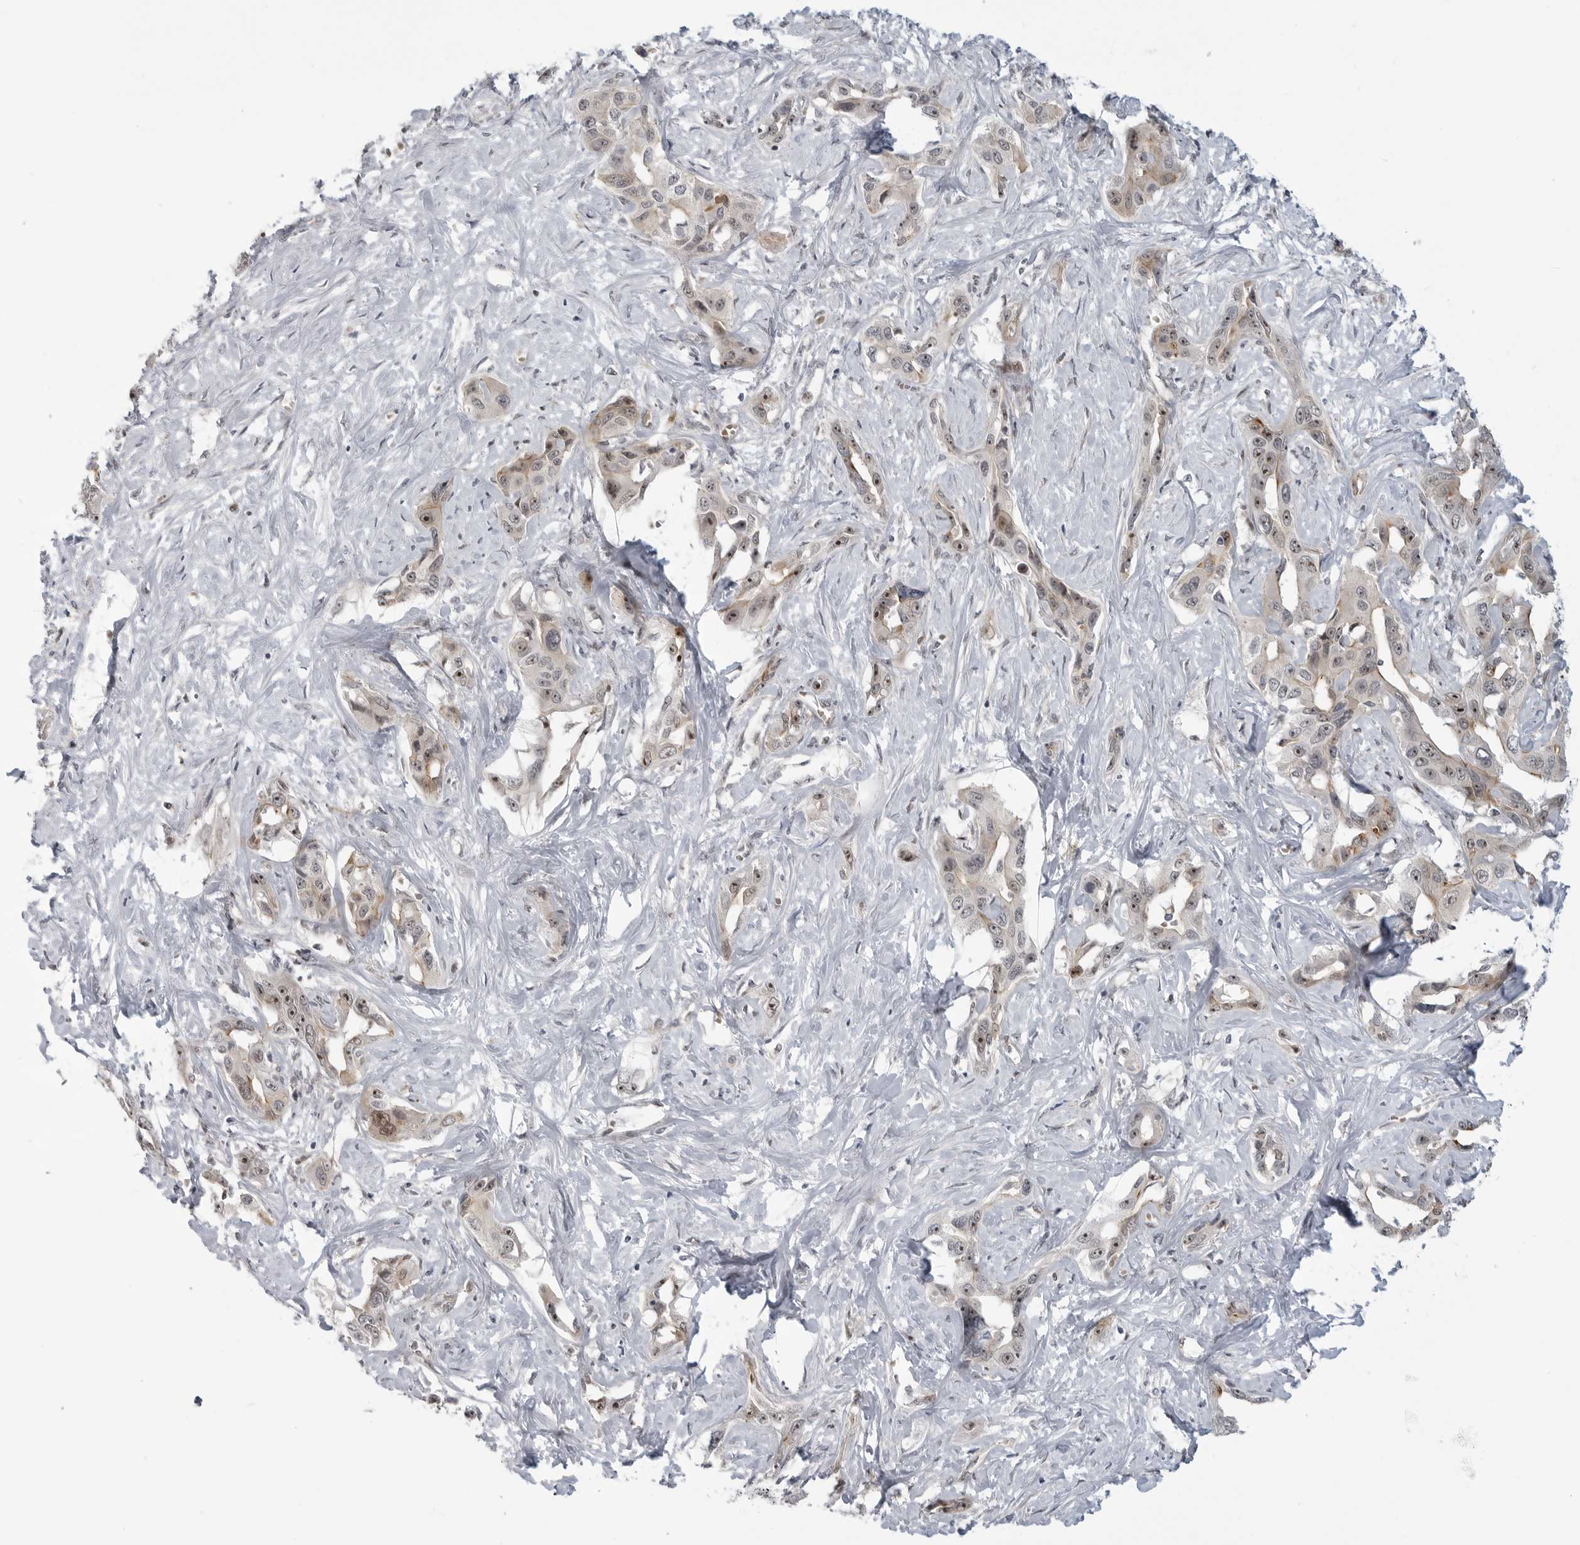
{"staining": {"intensity": "moderate", "quantity": "25%-75%", "location": "nuclear"}, "tissue": "liver cancer", "cell_type": "Tumor cells", "image_type": "cancer", "snomed": [{"axis": "morphology", "description": "Cholangiocarcinoma"}, {"axis": "topography", "description": "Liver"}], "caption": "Moderate nuclear positivity is identified in about 25%-75% of tumor cells in cholangiocarcinoma (liver).", "gene": "CEP295NL", "patient": {"sex": "male", "age": 59}}